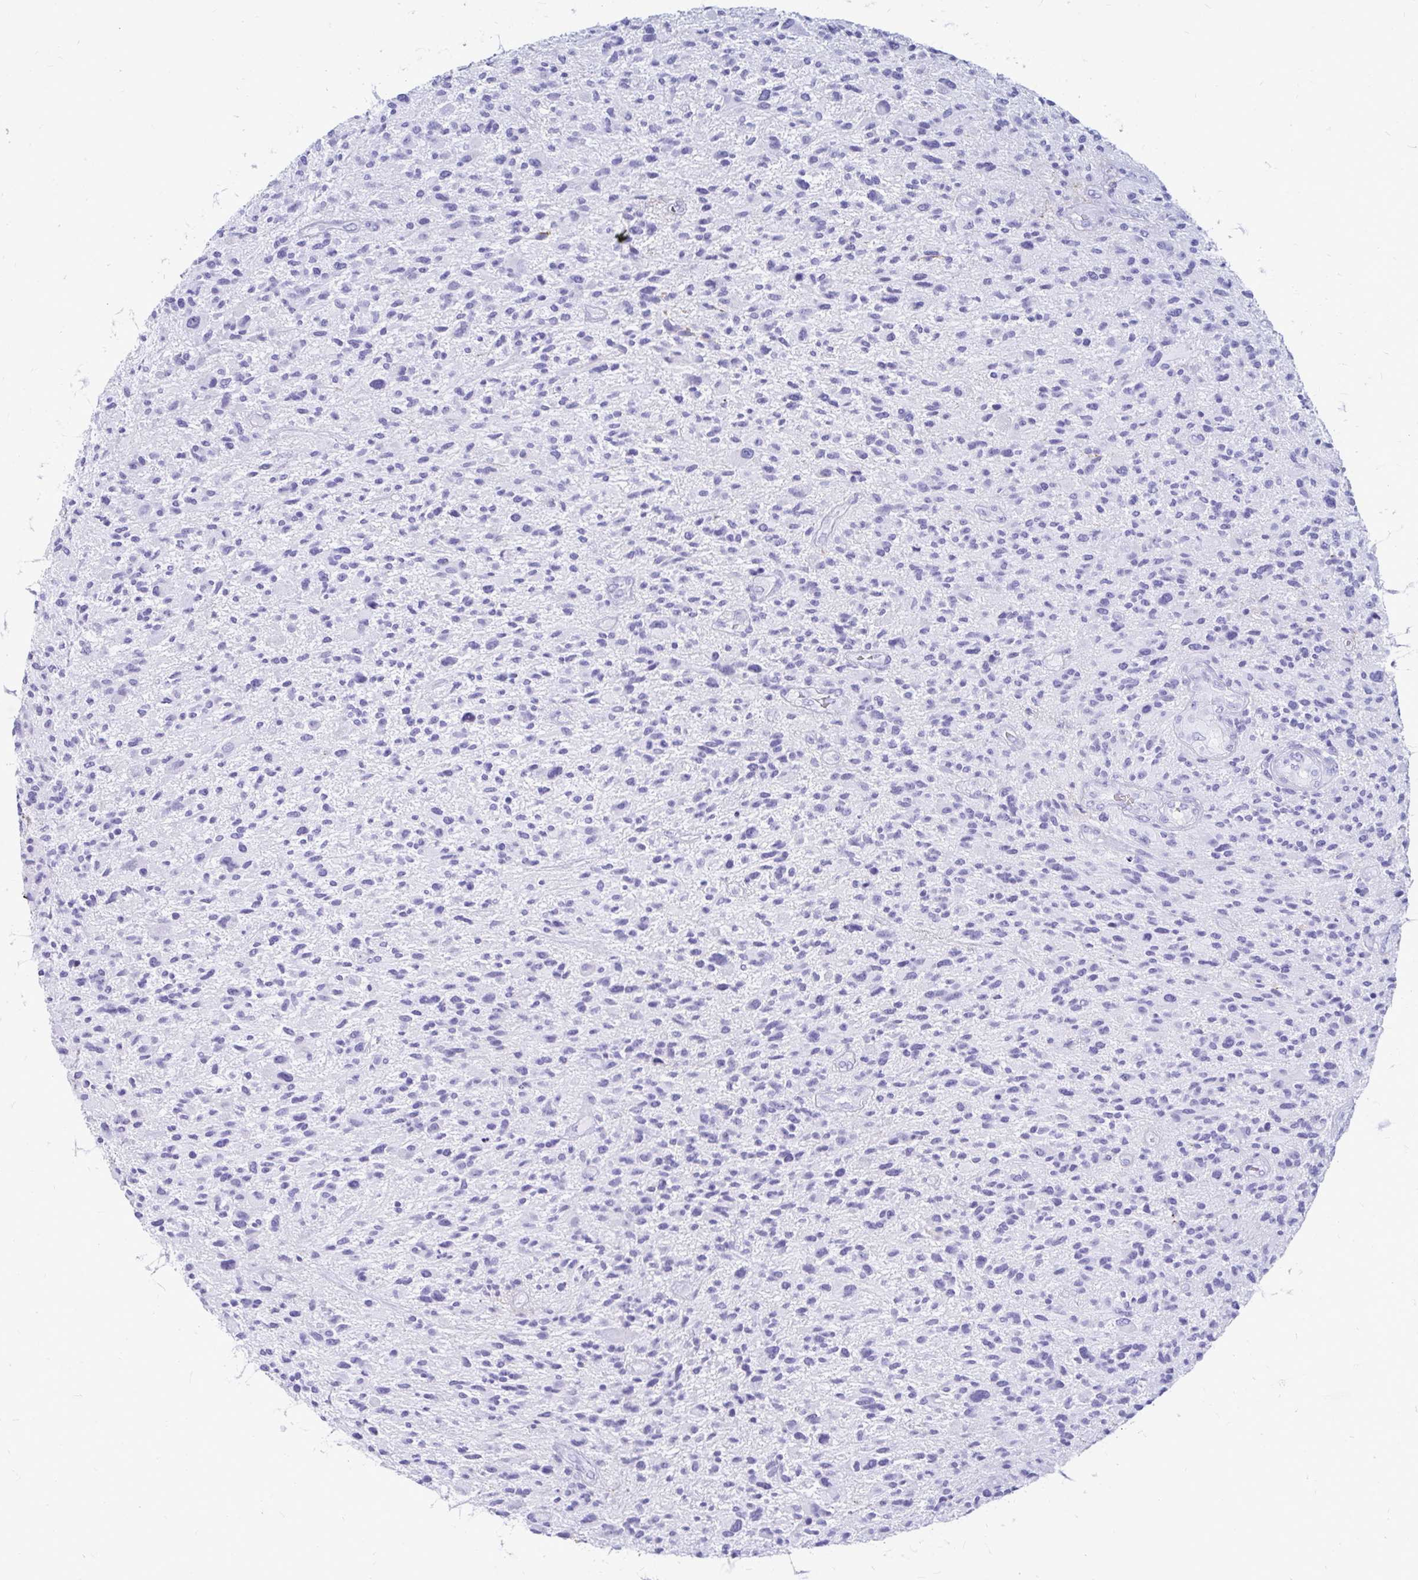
{"staining": {"intensity": "negative", "quantity": "none", "location": "none"}, "tissue": "glioma", "cell_type": "Tumor cells", "image_type": "cancer", "snomed": [{"axis": "morphology", "description": "Glioma, malignant, High grade"}, {"axis": "topography", "description": "Brain"}], "caption": "Glioma was stained to show a protein in brown. There is no significant positivity in tumor cells. Brightfield microscopy of IHC stained with DAB (3,3'-diaminobenzidine) (brown) and hematoxylin (blue), captured at high magnification.", "gene": "OR10R2", "patient": {"sex": "male", "age": 47}}